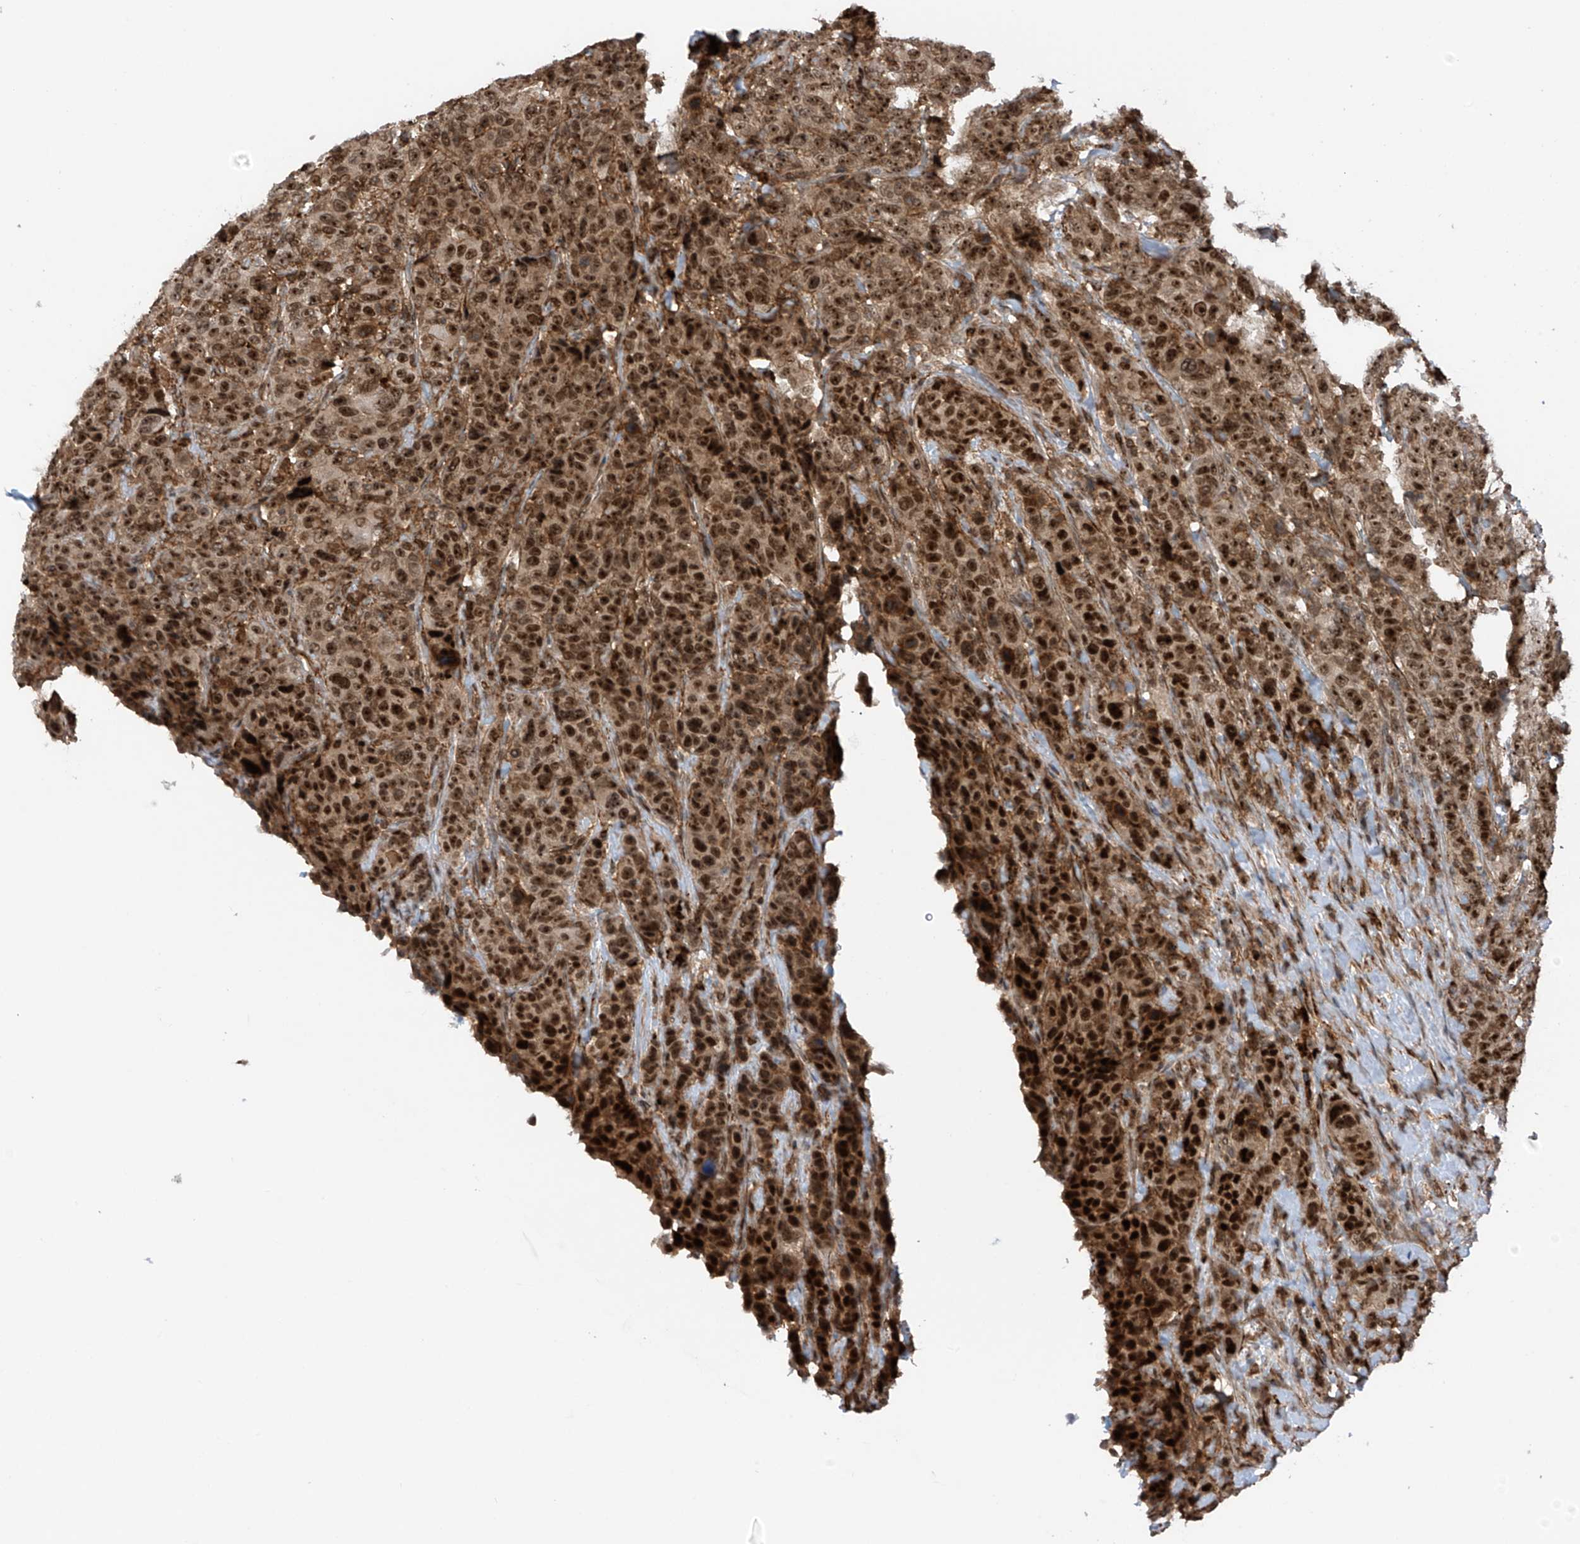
{"staining": {"intensity": "strong", "quantity": ">75%", "location": "cytoplasmic/membranous,nuclear"}, "tissue": "breast cancer", "cell_type": "Tumor cells", "image_type": "cancer", "snomed": [{"axis": "morphology", "description": "Duct carcinoma"}, {"axis": "topography", "description": "Breast"}], "caption": "An image of human infiltrating ductal carcinoma (breast) stained for a protein demonstrates strong cytoplasmic/membranous and nuclear brown staining in tumor cells.", "gene": "REPIN1", "patient": {"sex": "female", "age": 37}}